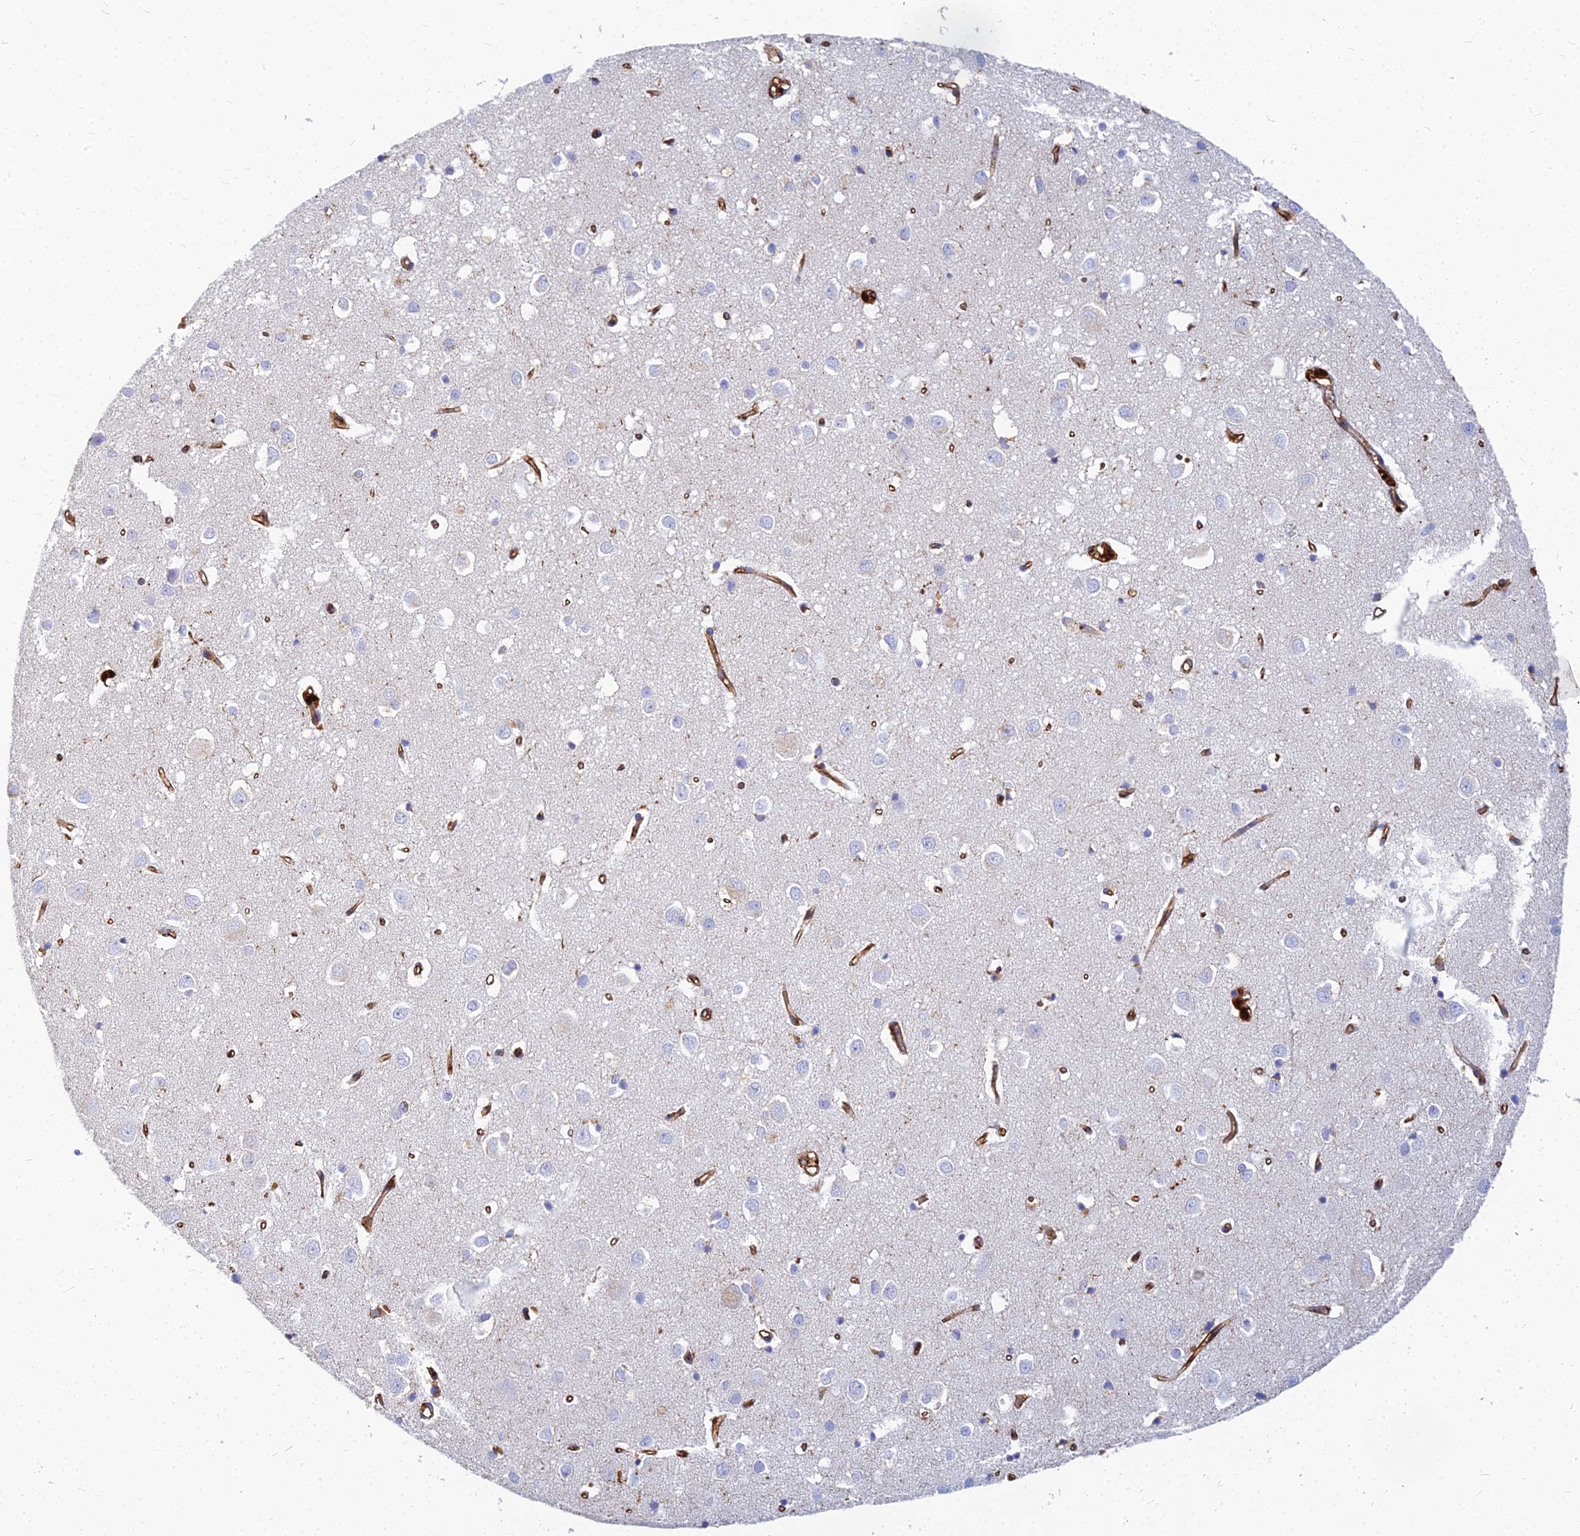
{"staining": {"intensity": "moderate", "quantity": ">75%", "location": "cytoplasmic/membranous"}, "tissue": "cerebral cortex", "cell_type": "Endothelial cells", "image_type": "normal", "snomed": [{"axis": "morphology", "description": "Normal tissue, NOS"}, {"axis": "topography", "description": "Cerebral cortex"}], "caption": "A high-resolution photomicrograph shows IHC staining of unremarkable cerebral cortex, which displays moderate cytoplasmic/membranous positivity in about >75% of endothelial cells. The staining is performed using DAB brown chromogen to label protein expression. The nuclei are counter-stained blue using hematoxylin.", "gene": "VAT1", "patient": {"sex": "female", "age": 64}}